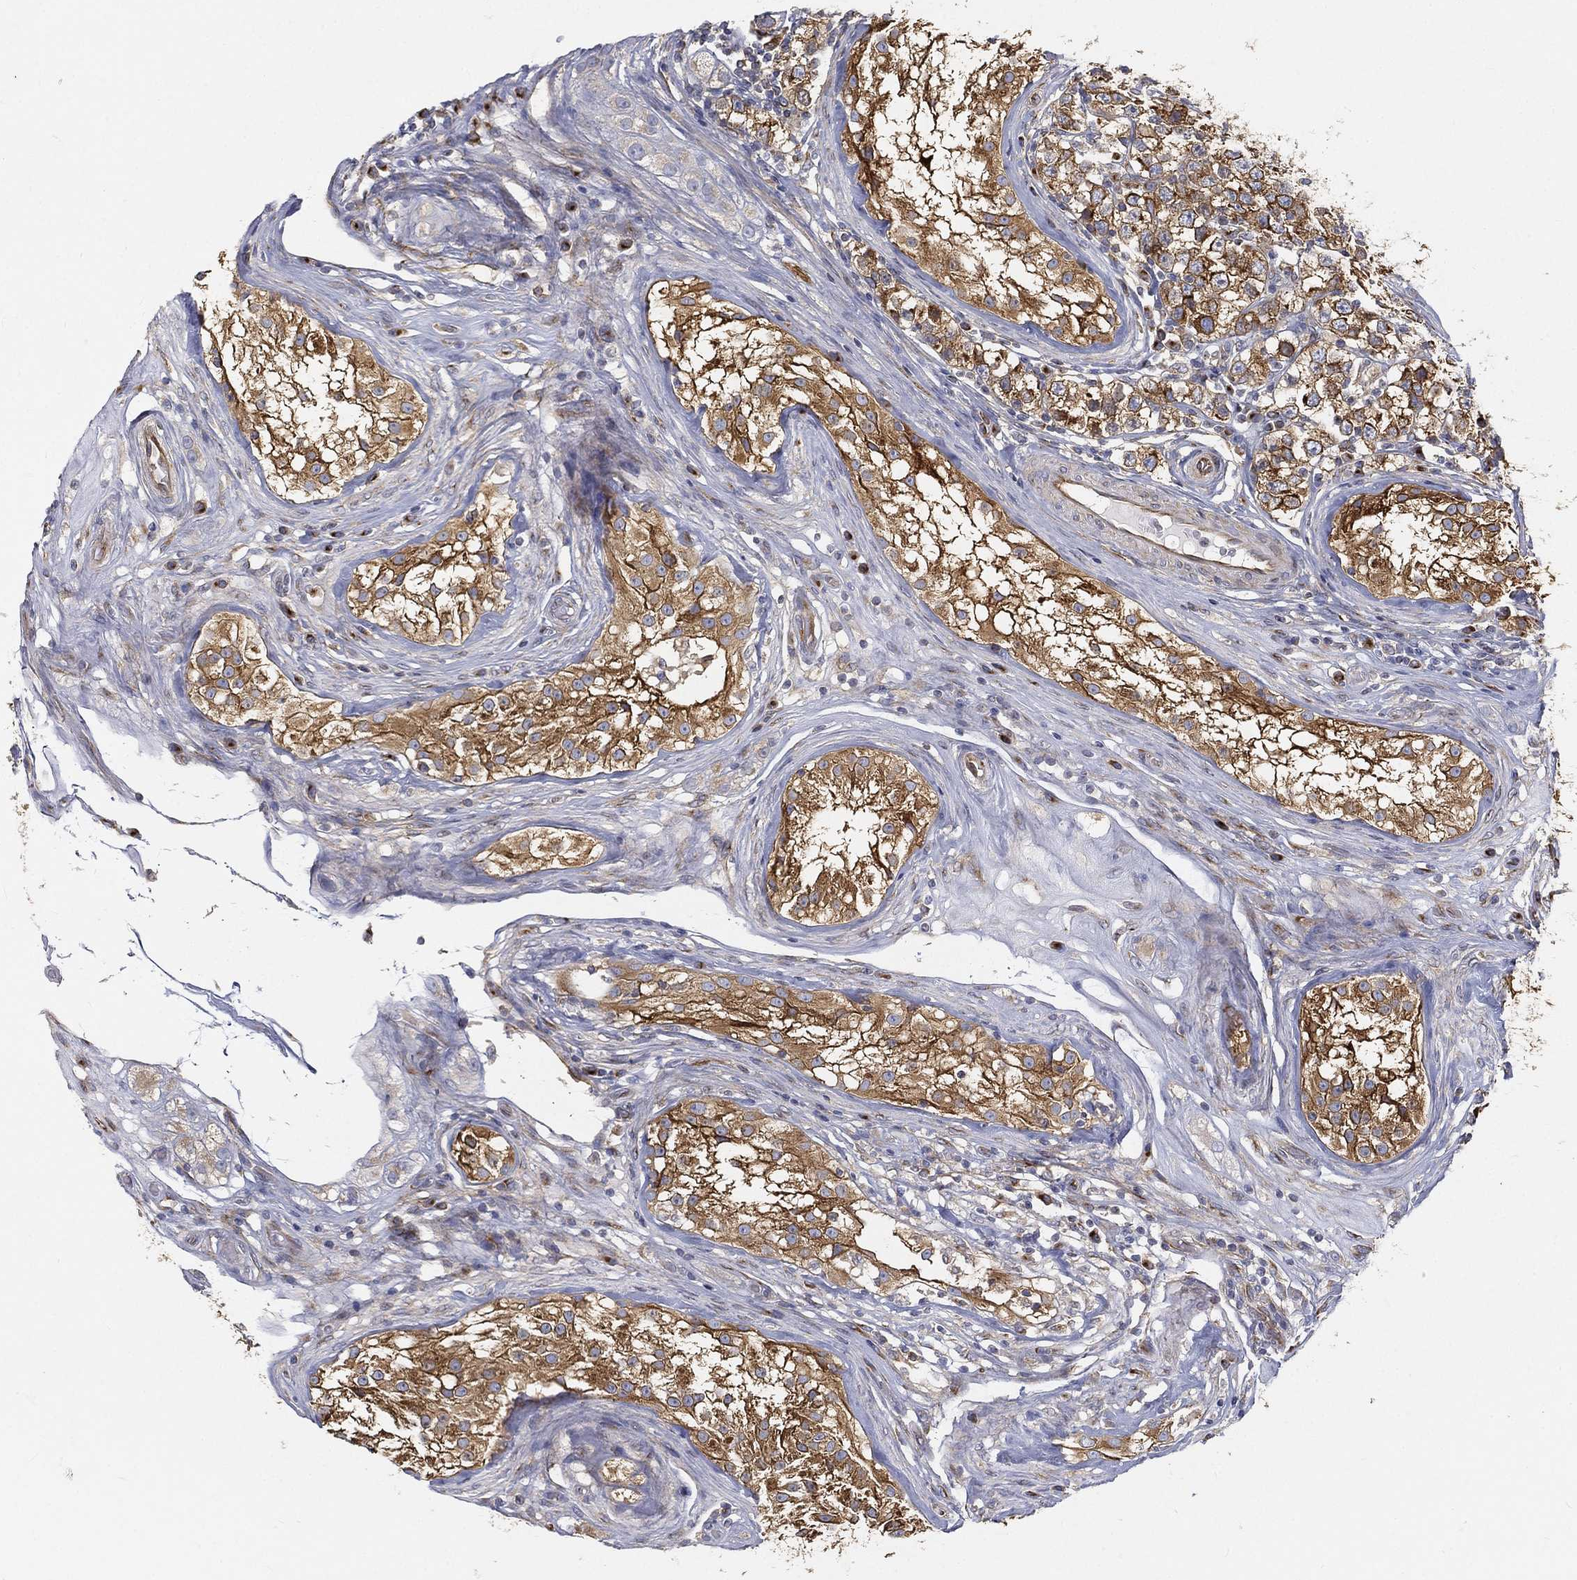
{"staining": {"intensity": "strong", "quantity": ">75%", "location": "cytoplasmic/membranous"}, "tissue": "testis cancer", "cell_type": "Tumor cells", "image_type": "cancer", "snomed": [{"axis": "morphology", "description": "Seminoma, NOS"}, {"axis": "morphology", "description": "Carcinoma, Embryonal, NOS"}, {"axis": "topography", "description": "Testis"}], "caption": "DAB (3,3'-diaminobenzidine) immunohistochemical staining of human testis embryonal carcinoma displays strong cytoplasmic/membranous protein positivity in about >75% of tumor cells.", "gene": "TMEM25", "patient": {"sex": "male", "age": 41}}